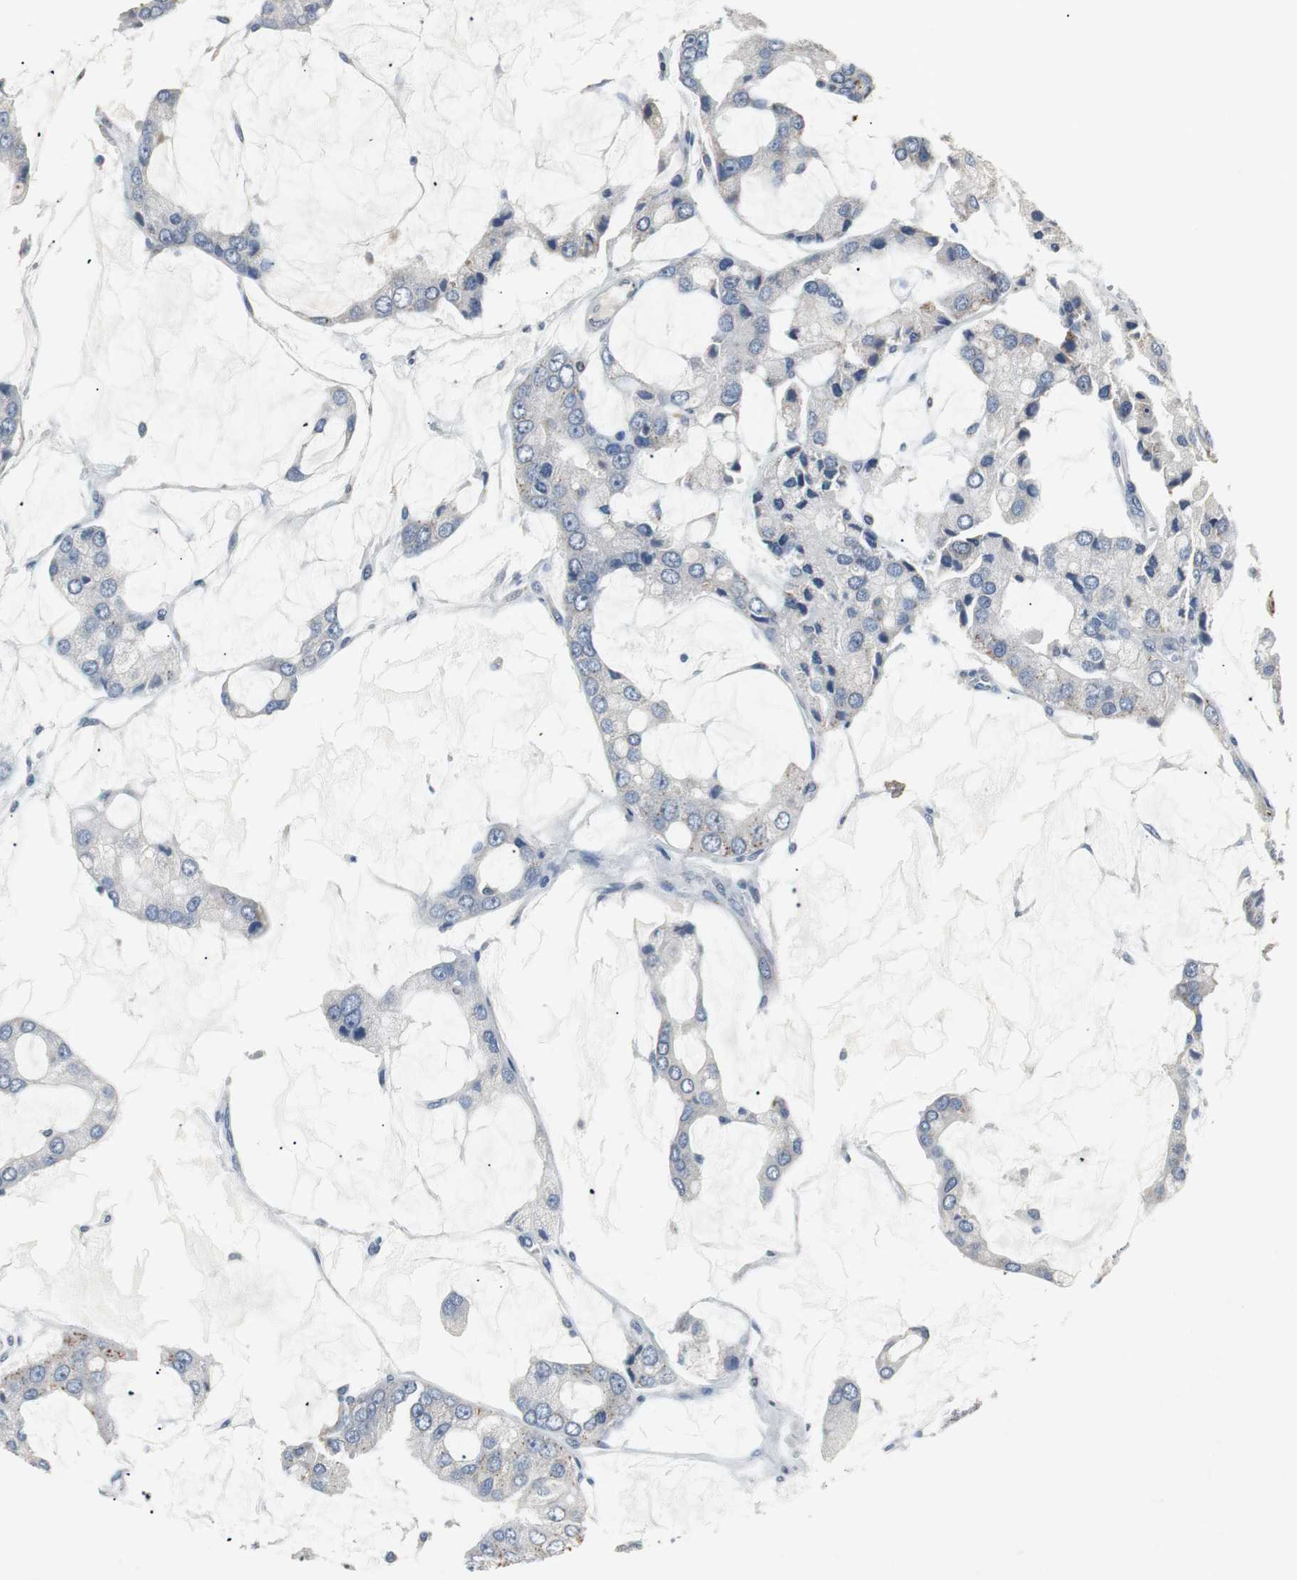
{"staining": {"intensity": "negative", "quantity": "none", "location": "none"}, "tissue": "prostate cancer", "cell_type": "Tumor cells", "image_type": "cancer", "snomed": [{"axis": "morphology", "description": "Adenocarcinoma, High grade"}, {"axis": "topography", "description": "Prostate"}], "caption": "Immunohistochemistry (IHC) histopathology image of human prostate cancer (adenocarcinoma (high-grade)) stained for a protein (brown), which reveals no staining in tumor cells.", "gene": "GBA1", "patient": {"sex": "male", "age": 67}}